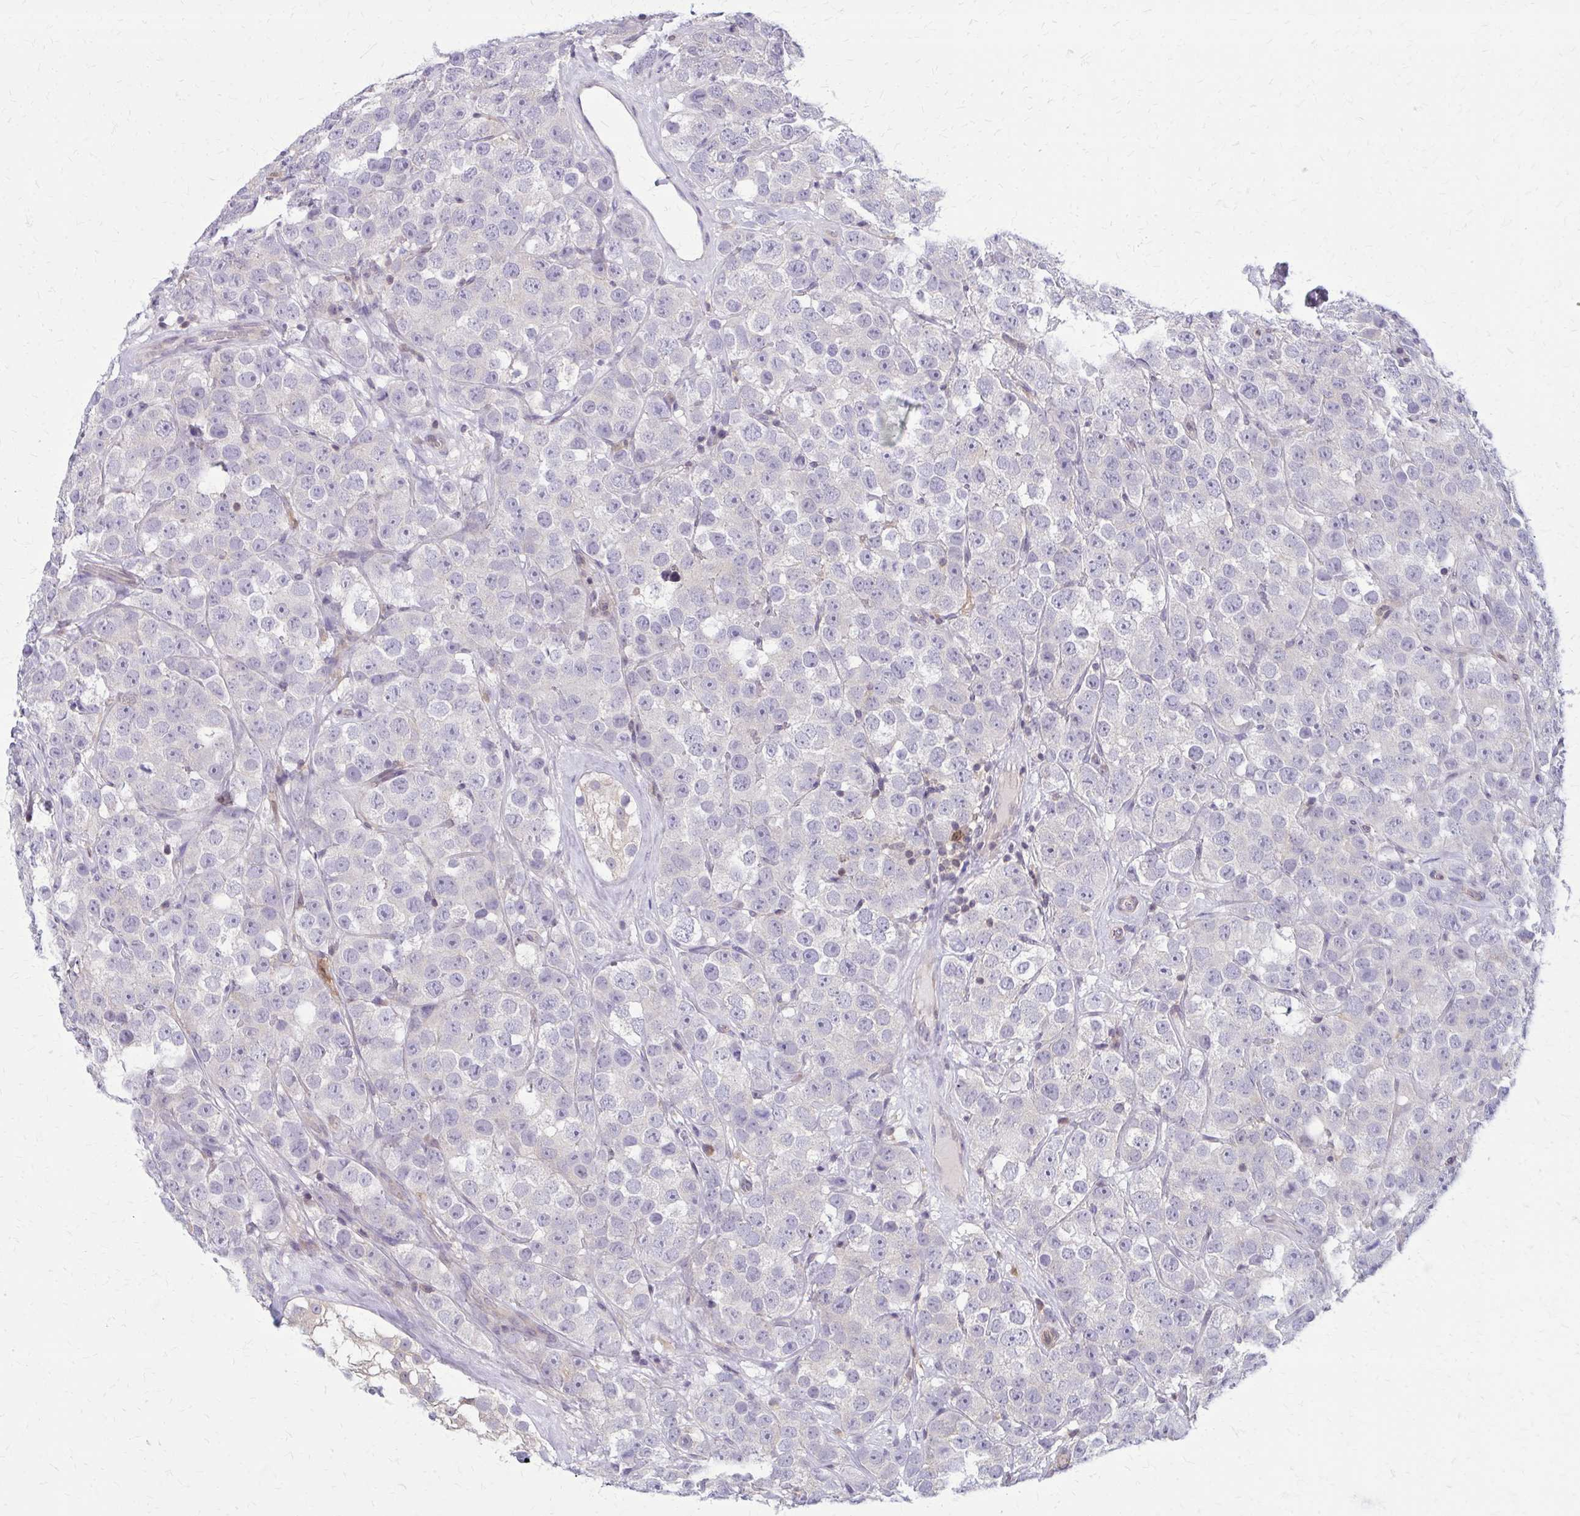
{"staining": {"intensity": "negative", "quantity": "none", "location": "none"}, "tissue": "testis cancer", "cell_type": "Tumor cells", "image_type": "cancer", "snomed": [{"axis": "morphology", "description": "Seminoma, NOS"}, {"axis": "topography", "description": "Testis"}], "caption": "DAB immunohistochemical staining of seminoma (testis) reveals no significant positivity in tumor cells. The staining was performed using DAB to visualize the protein expression in brown, while the nuclei were stained in blue with hematoxylin (Magnification: 20x).", "gene": "DBI", "patient": {"sex": "male", "age": 28}}